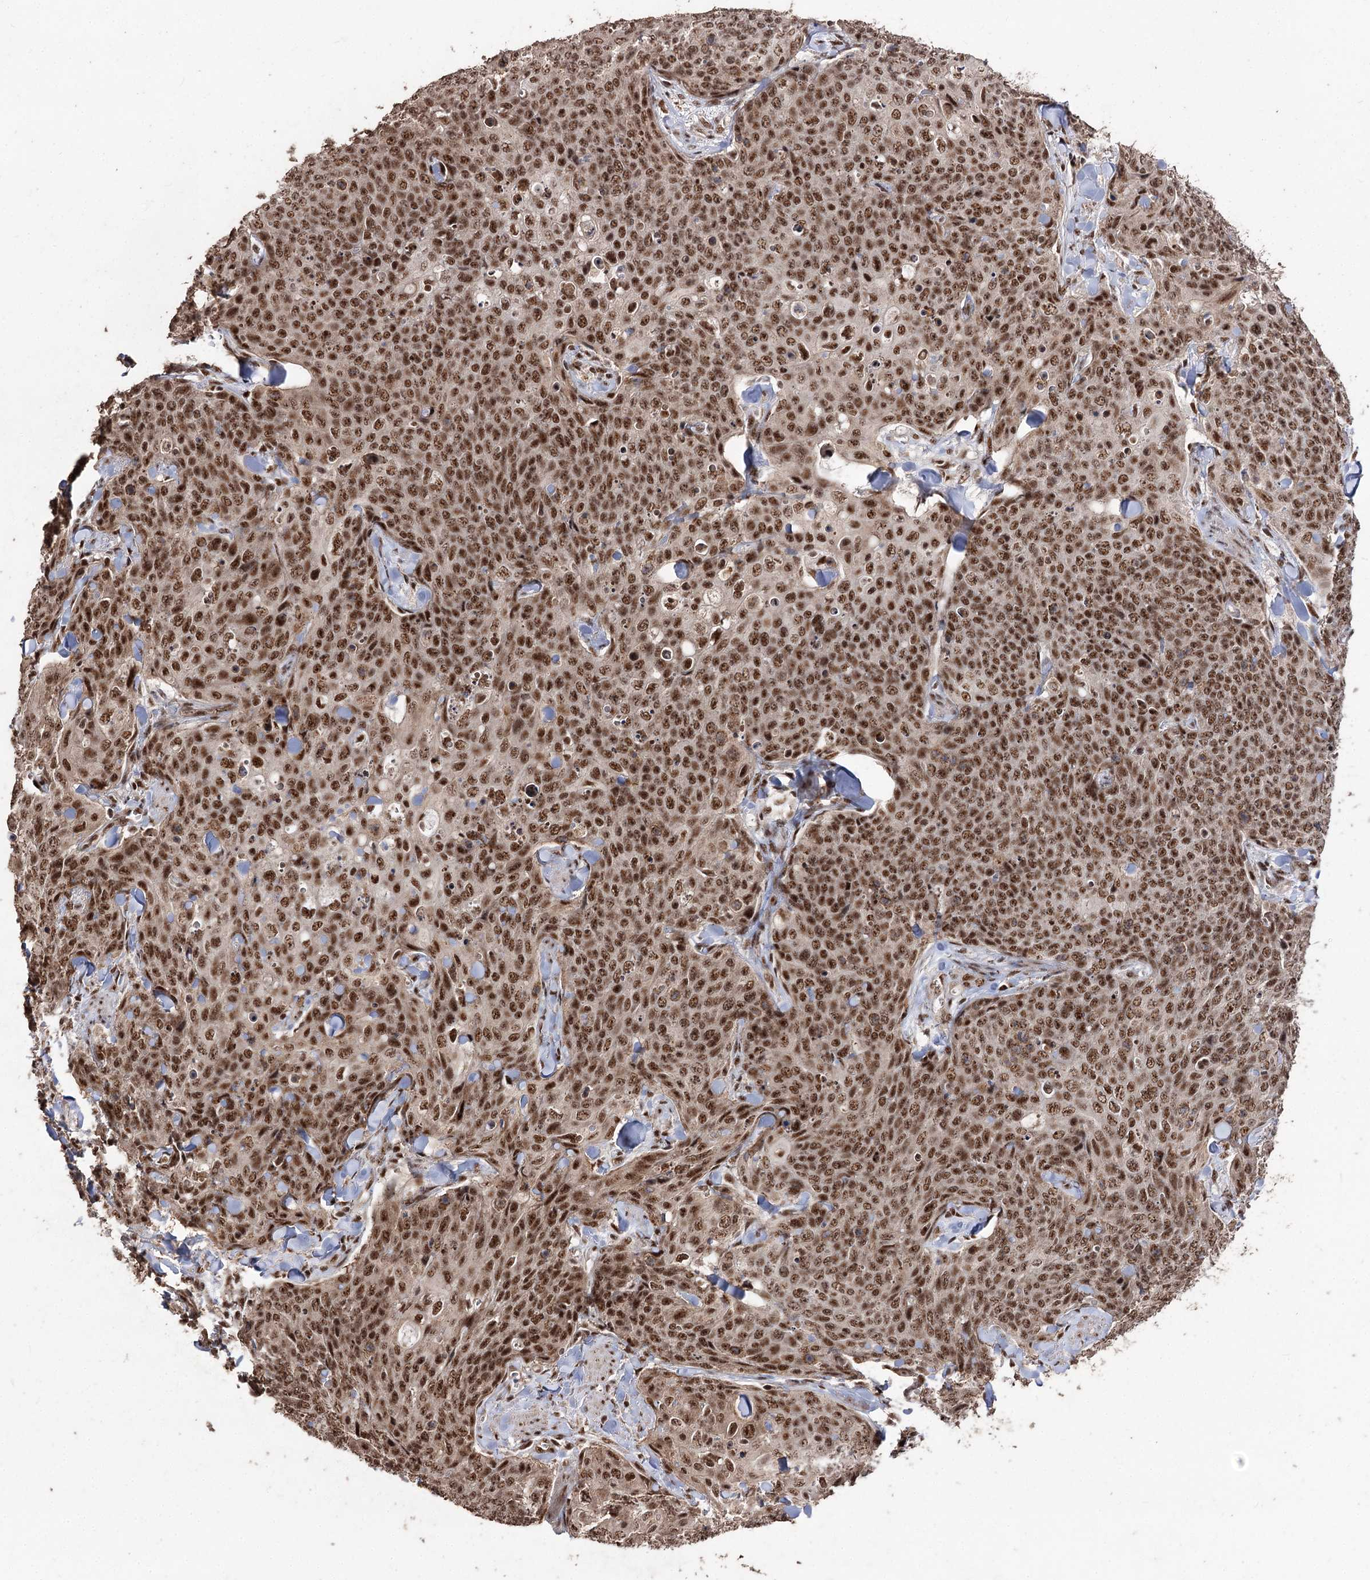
{"staining": {"intensity": "moderate", "quantity": ">75%", "location": "nuclear"}, "tissue": "skin cancer", "cell_type": "Tumor cells", "image_type": "cancer", "snomed": [{"axis": "morphology", "description": "Squamous cell carcinoma, NOS"}, {"axis": "topography", "description": "Skin"}, {"axis": "topography", "description": "Vulva"}], "caption": "Immunohistochemical staining of skin cancer (squamous cell carcinoma) reveals medium levels of moderate nuclear protein positivity in approximately >75% of tumor cells.", "gene": "U2SURP", "patient": {"sex": "female", "age": 85}}